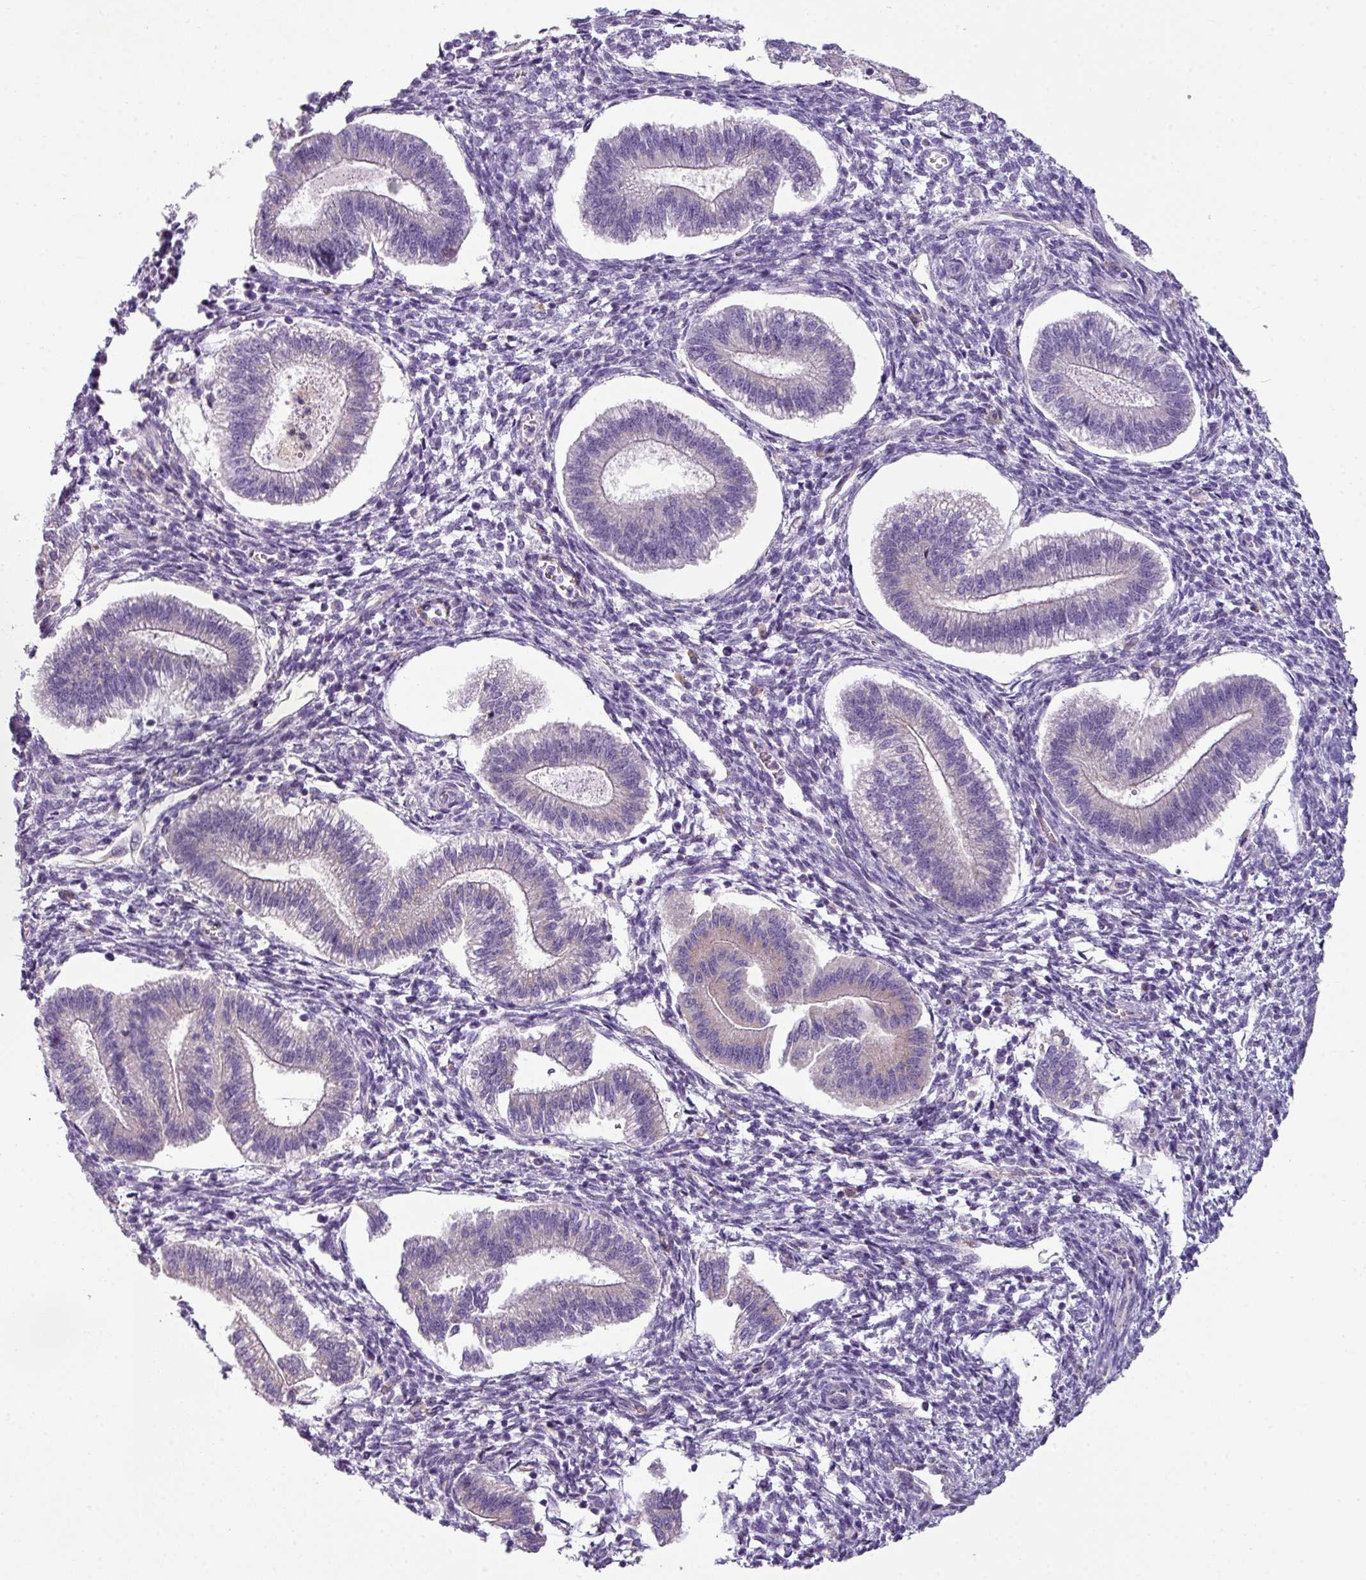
{"staining": {"intensity": "negative", "quantity": "none", "location": "none"}, "tissue": "endometrium", "cell_type": "Cells in endometrial stroma", "image_type": "normal", "snomed": [{"axis": "morphology", "description": "Normal tissue, NOS"}, {"axis": "topography", "description": "Endometrium"}], "caption": "The IHC micrograph has no significant expression in cells in endometrial stroma of endometrium.", "gene": "TMEM178B", "patient": {"sex": "female", "age": 25}}